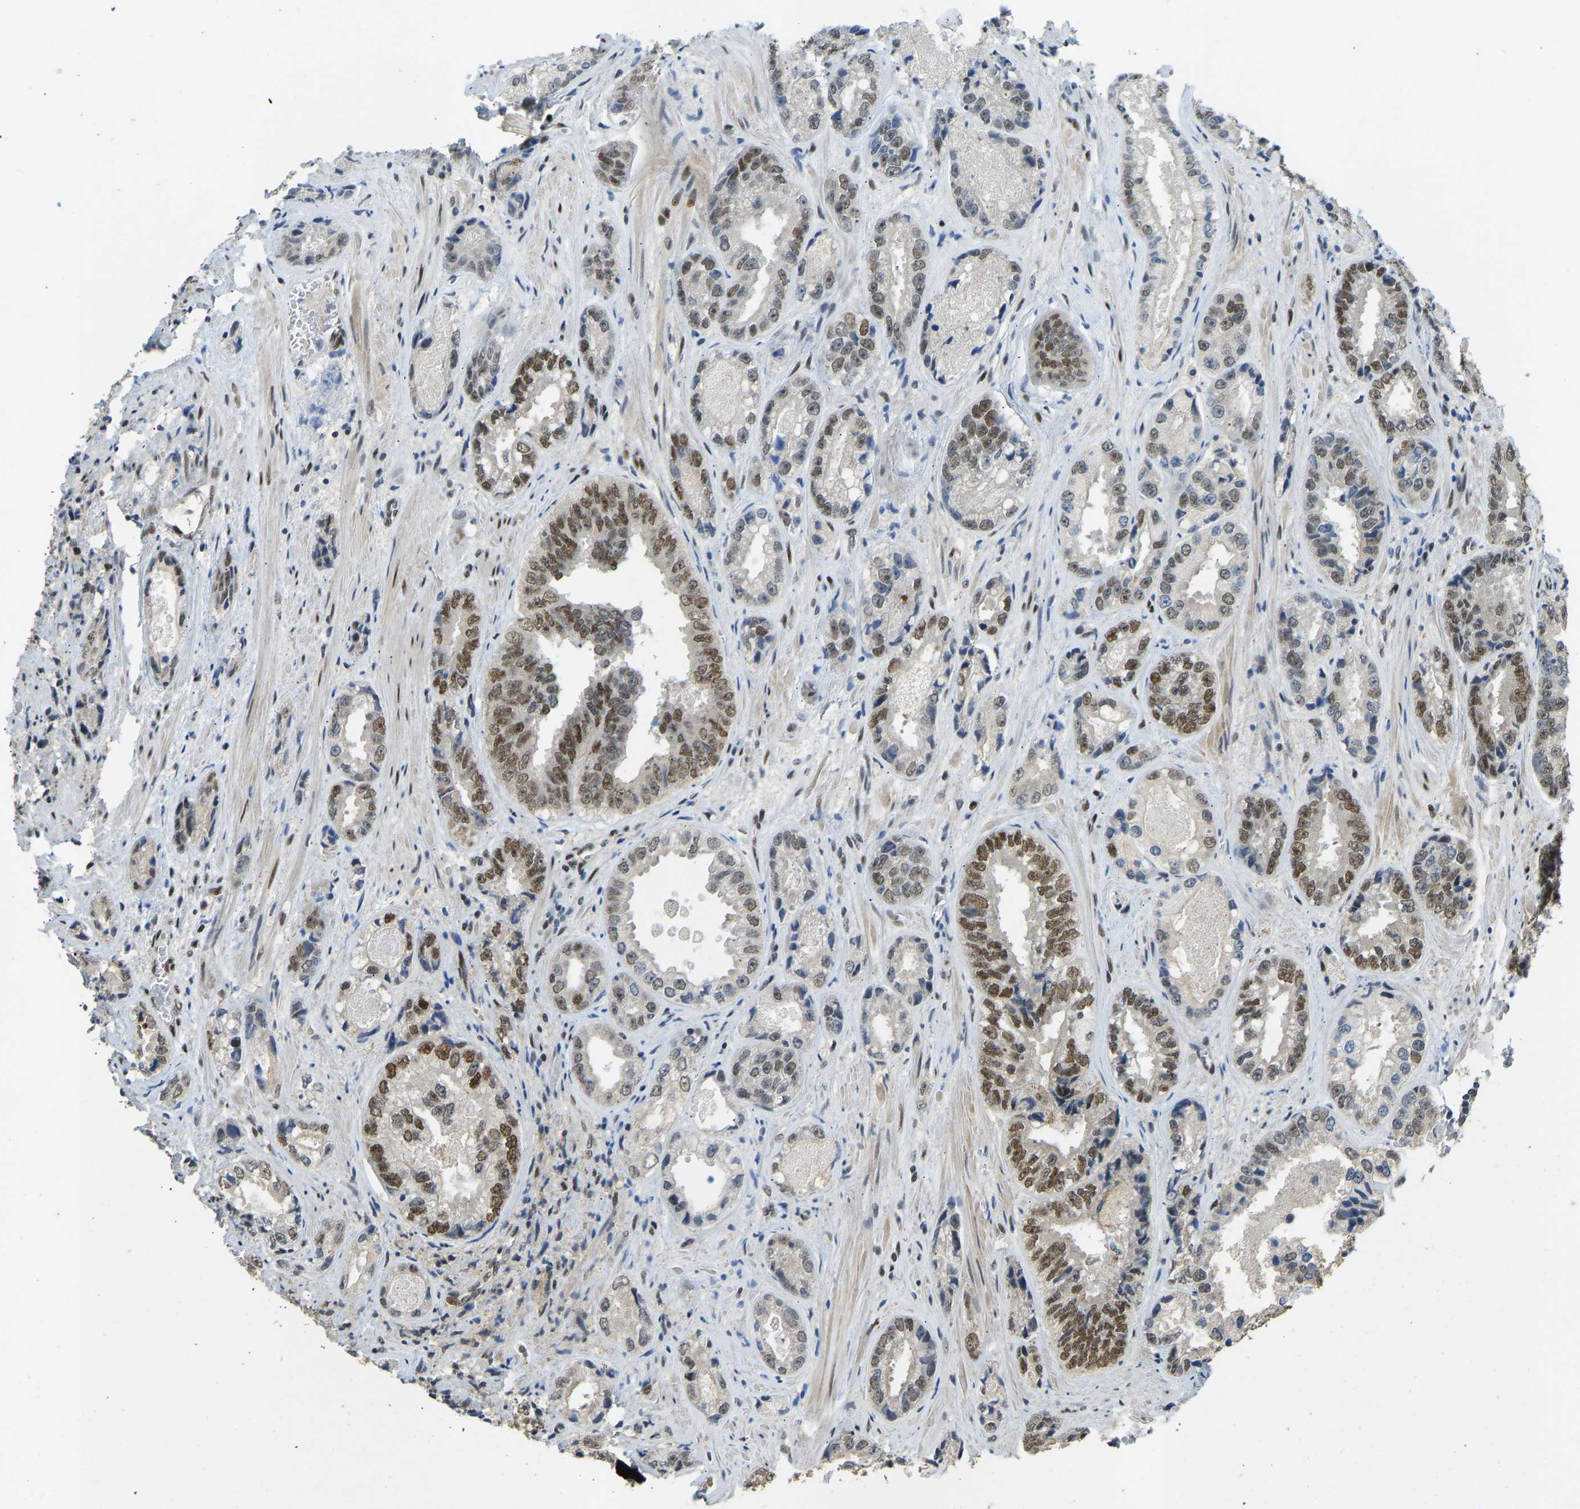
{"staining": {"intensity": "moderate", "quantity": "25%-75%", "location": "nuclear"}, "tissue": "prostate cancer", "cell_type": "Tumor cells", "image_type": "cancer", "snomed": [{"axis": "morphology", "description": "Adenocarcinoma, High grade"}, {"axis": "topography", "description": "Prostate"}], "caption": "IHC histopathology image of neoplastic tissue: human prostate cancer (adenocarcinoma (high-grade)) stained using IHC displays medium levels of moderate protein expression localized specifically in the nuclear of tumor cells, appearing as a nuclear brown color.", "gene": "FOXK1", "patient": {"sex": "male", "age": 61}}